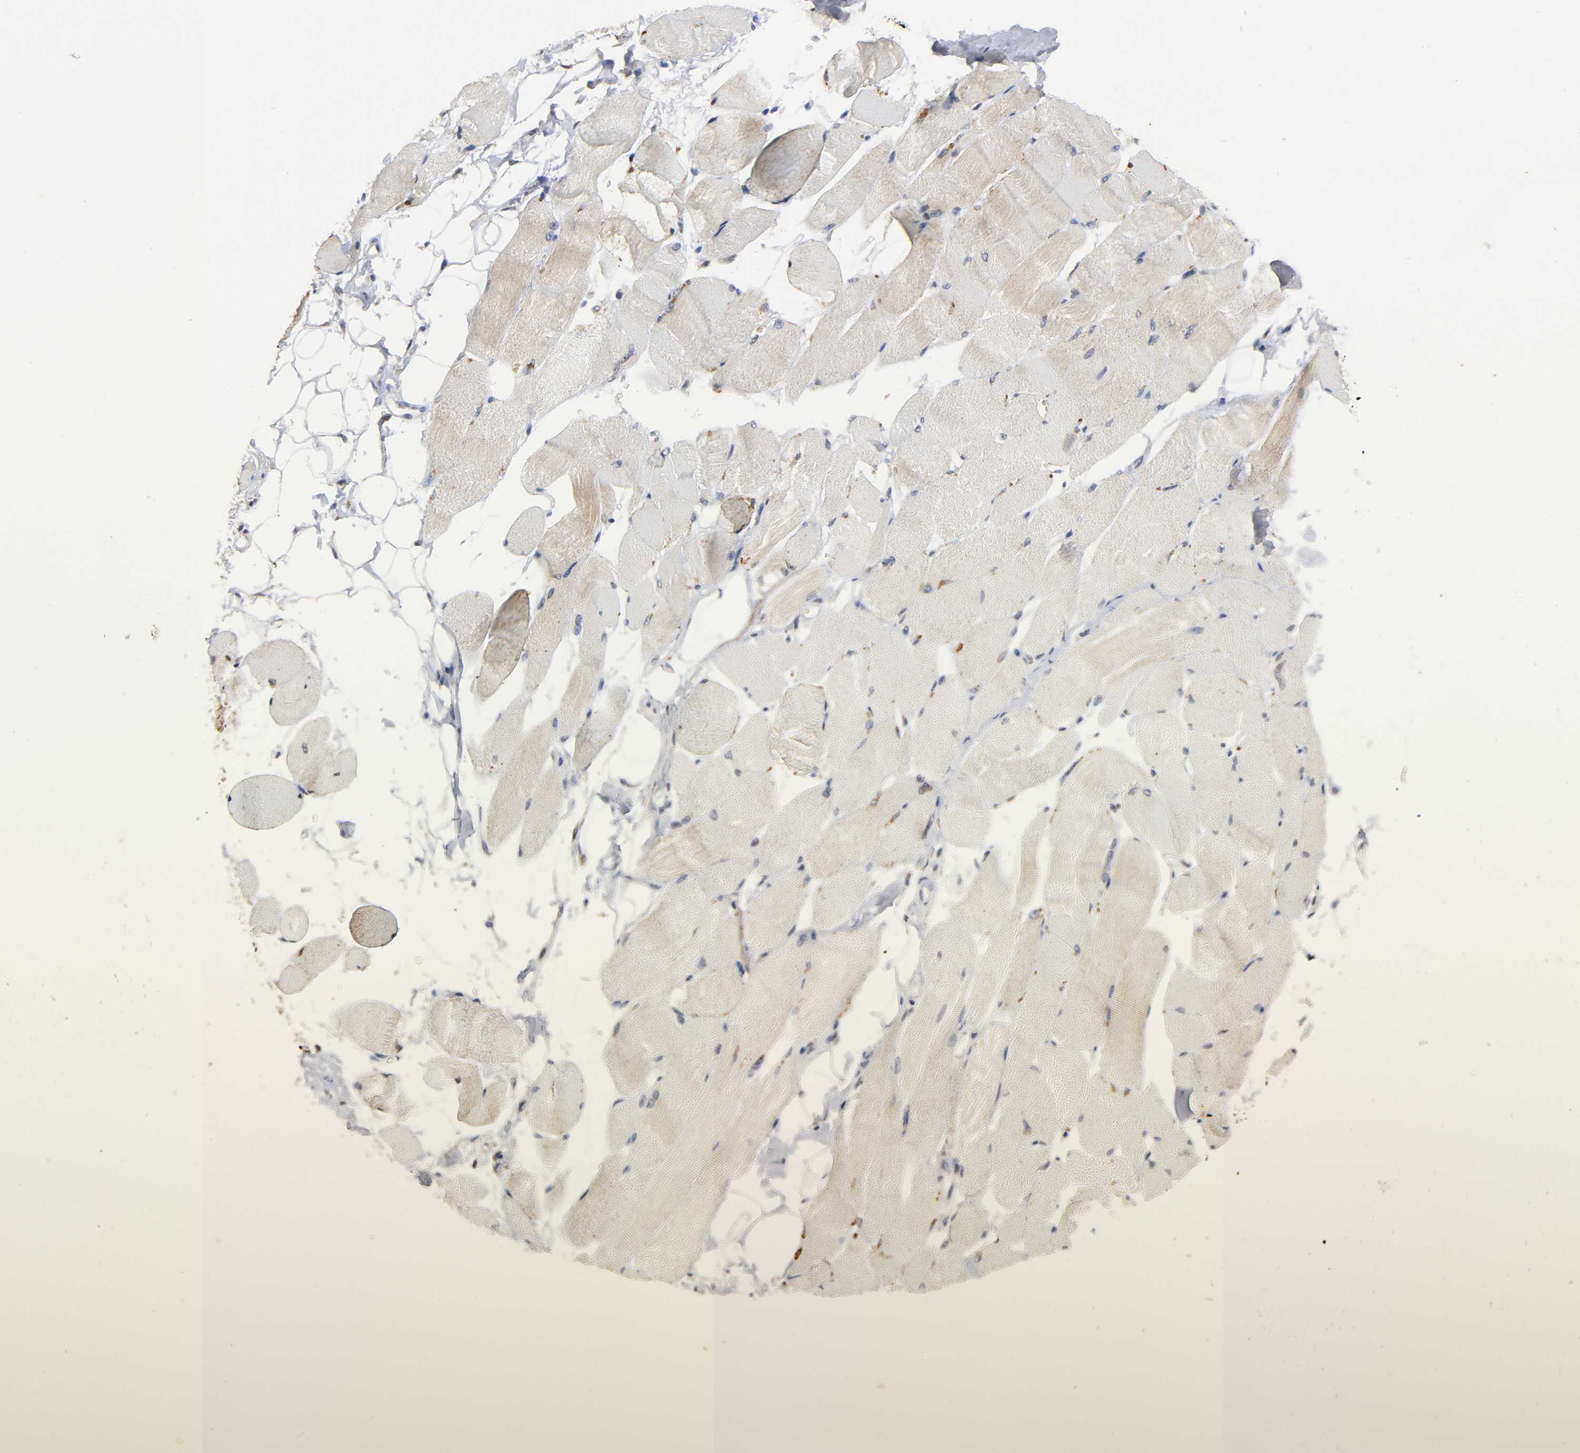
{"staining": {"intensity": "moderate", "quantity": "25%-75%", "location": "cytoplasmic/membranous"}, "tissue": "skeletal muscle", "cell_type": "Myocytes", "image_type": "normal", "snomed": [{"axis": "morphology", "description": "Normal tissue, NOS"}, {"axis": "topography", "description": "Skeletal muscle"}, {"axis": "topography", "description": "Peripheral nerve tissue"}], "caption": "A medium amount of moderate cytoplasmic/membranous staining is present in approximately 25%-75% of myocytes in unremarkable skeletal muscle. (DAB (3,3'-diaminobenzidine) IHC with brightfield microscopy, high magnification).", "gene": "AUH", "patient": {"sex": "female", "age": 84}}